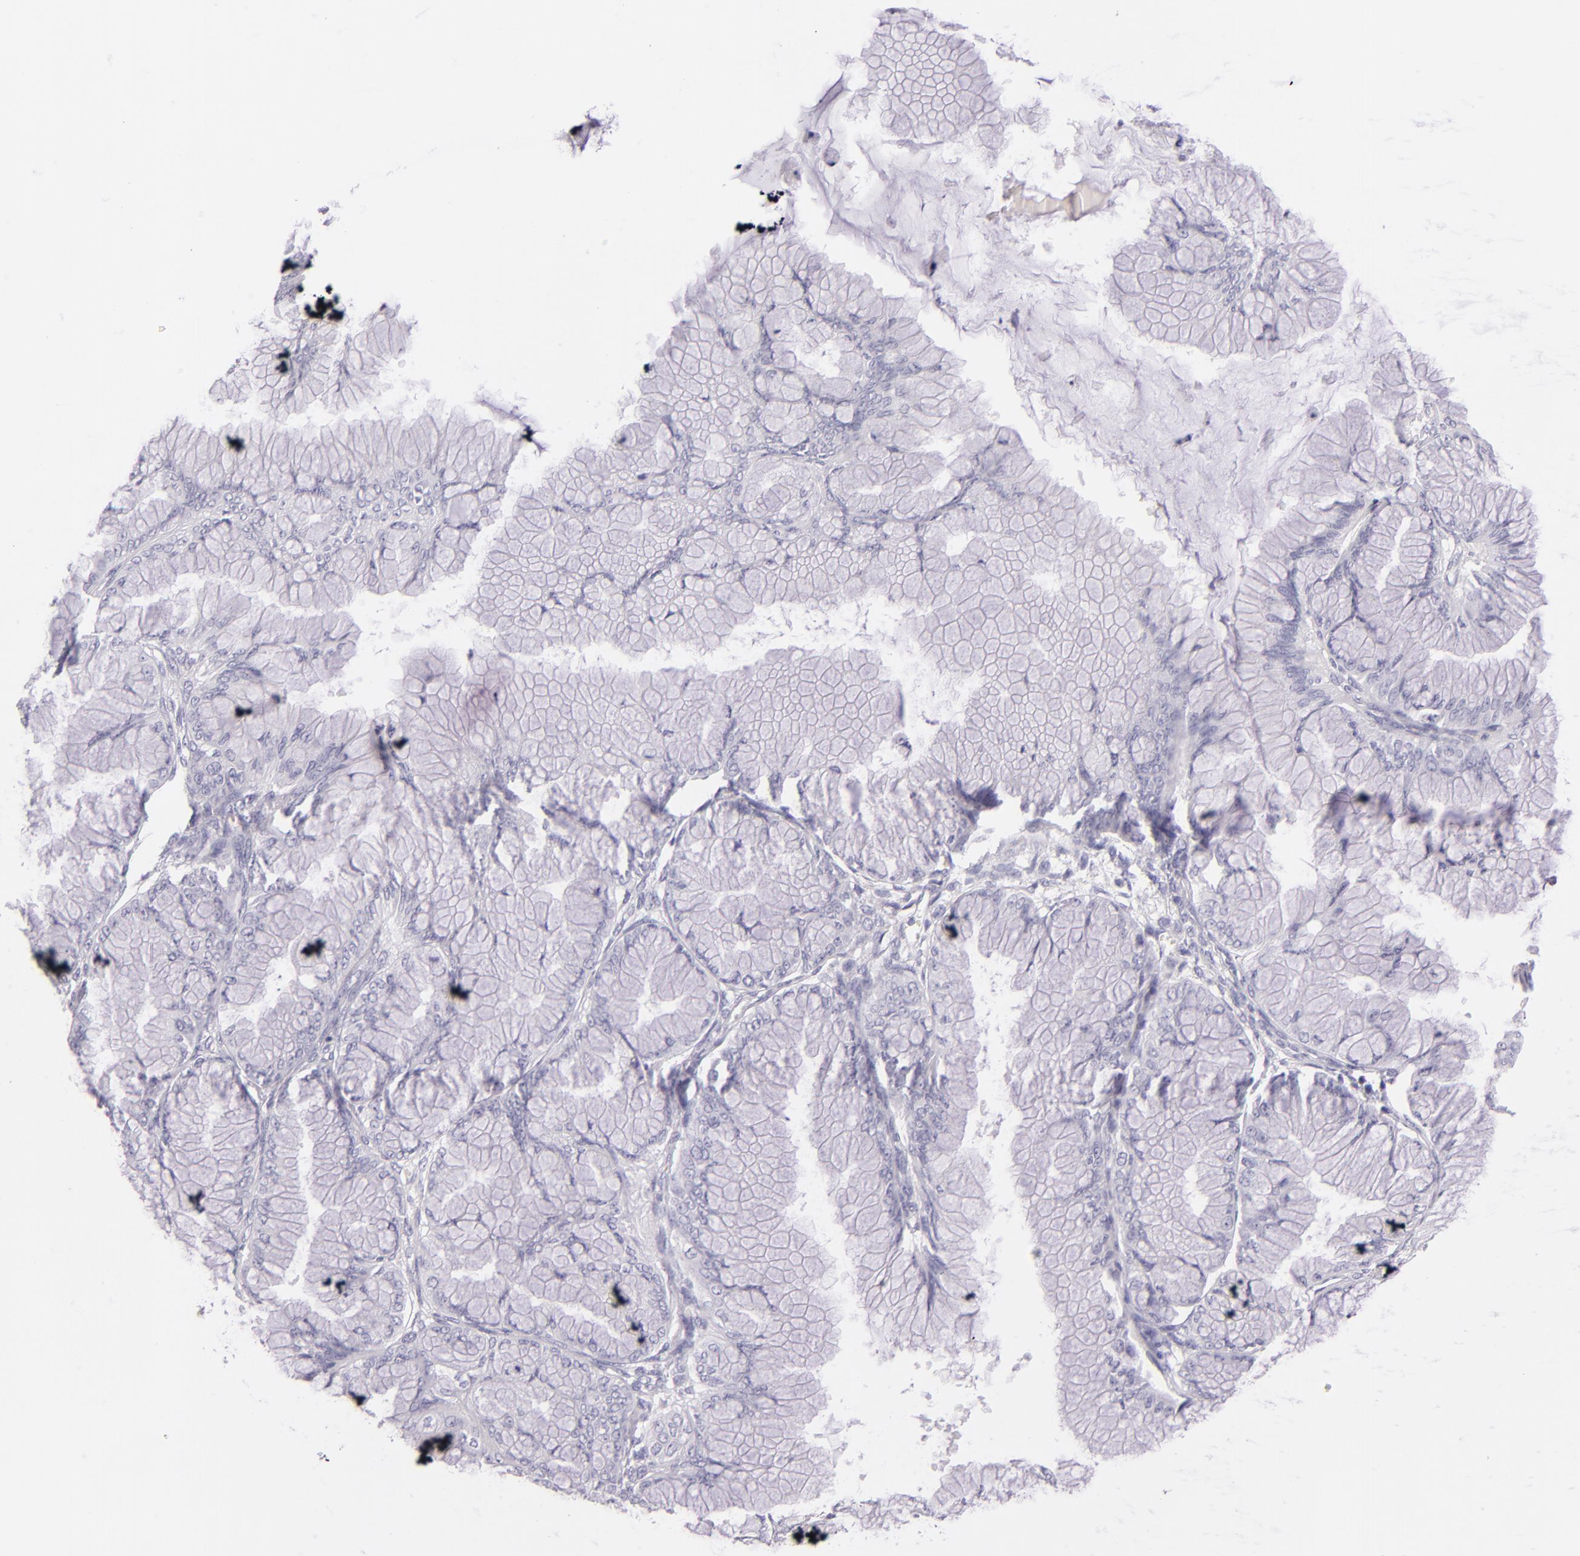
{"staining": {"intensity": "negative", "quantity": "none", "location": "none"}, "tissue": "ovarian cancer", "cell_type": "Tumor cells", "image_type": "cancer", "snomed": [{"axis": "morphology", "description": "Cystadenocarcinoma, mucinous, NOS"}, {"axis": "topography", "description": "Ovary"}], "caption": "DAB immunohistochemical staining of human ovarian cancer (mucinous cystadenocarcinoma) shows no significant positivity in tumor cells. (DAB immunohistochemistry (IHC), high magnification).", "gene": "INA", "patient": {"sex": "female", "age": 63}}